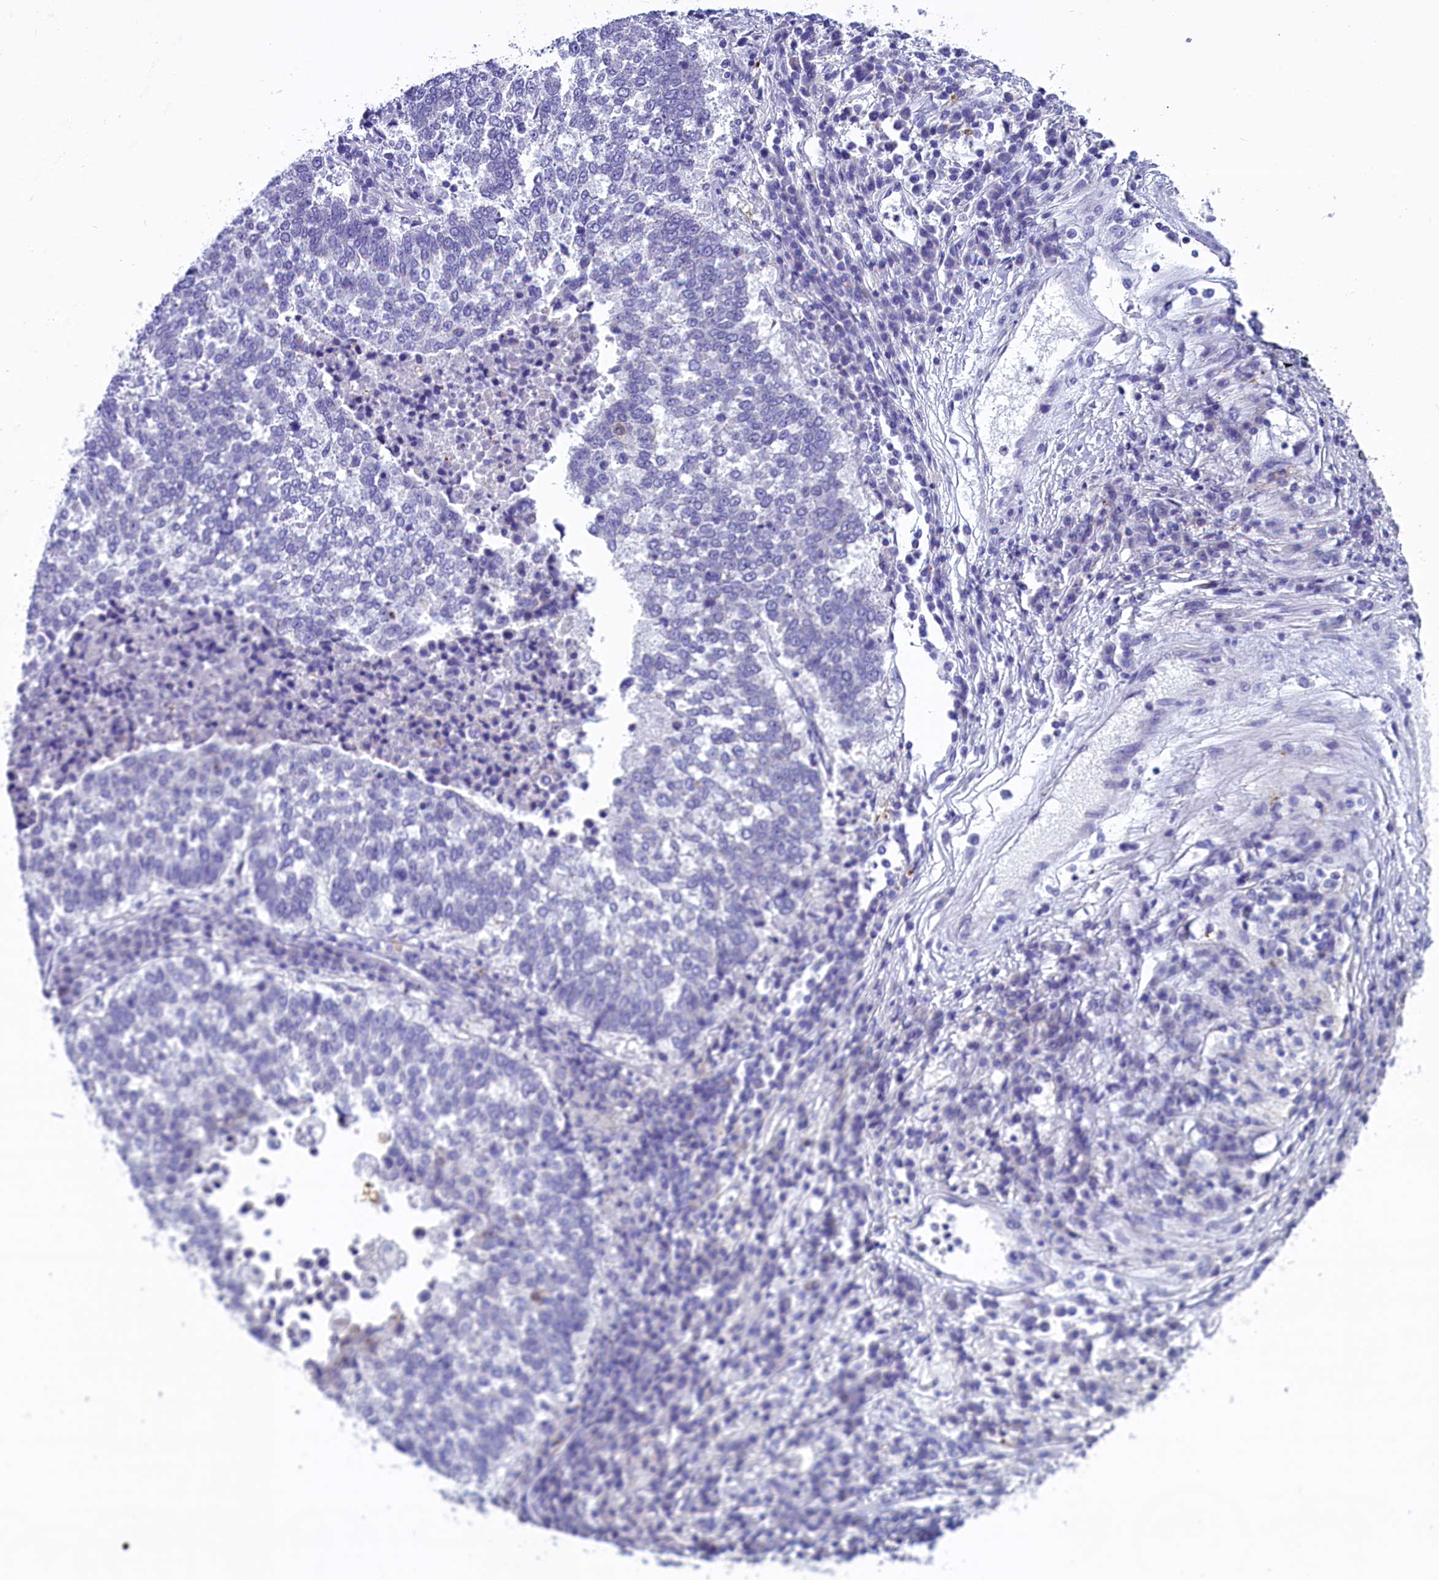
{"staining": {"intensity": "negative", "quantity": "none", "location": "none"}, "tissue": "lung cancer", "cell_type": "Tumor cells", "image_type": "cancer", "snomed": [{"axis": "morphology", "description": "Squamous cell carcinoma, NOS"}, {"axis": "topography", "description": "Lung"}], "caption": "Immunohistochemistry (IHC) photomicrograph of human lung cancer stained for a protein (brown), which displays no positivity in tumor cells.", "gene": "SCD5", "patient": {"sex": "male", "age": 73}}